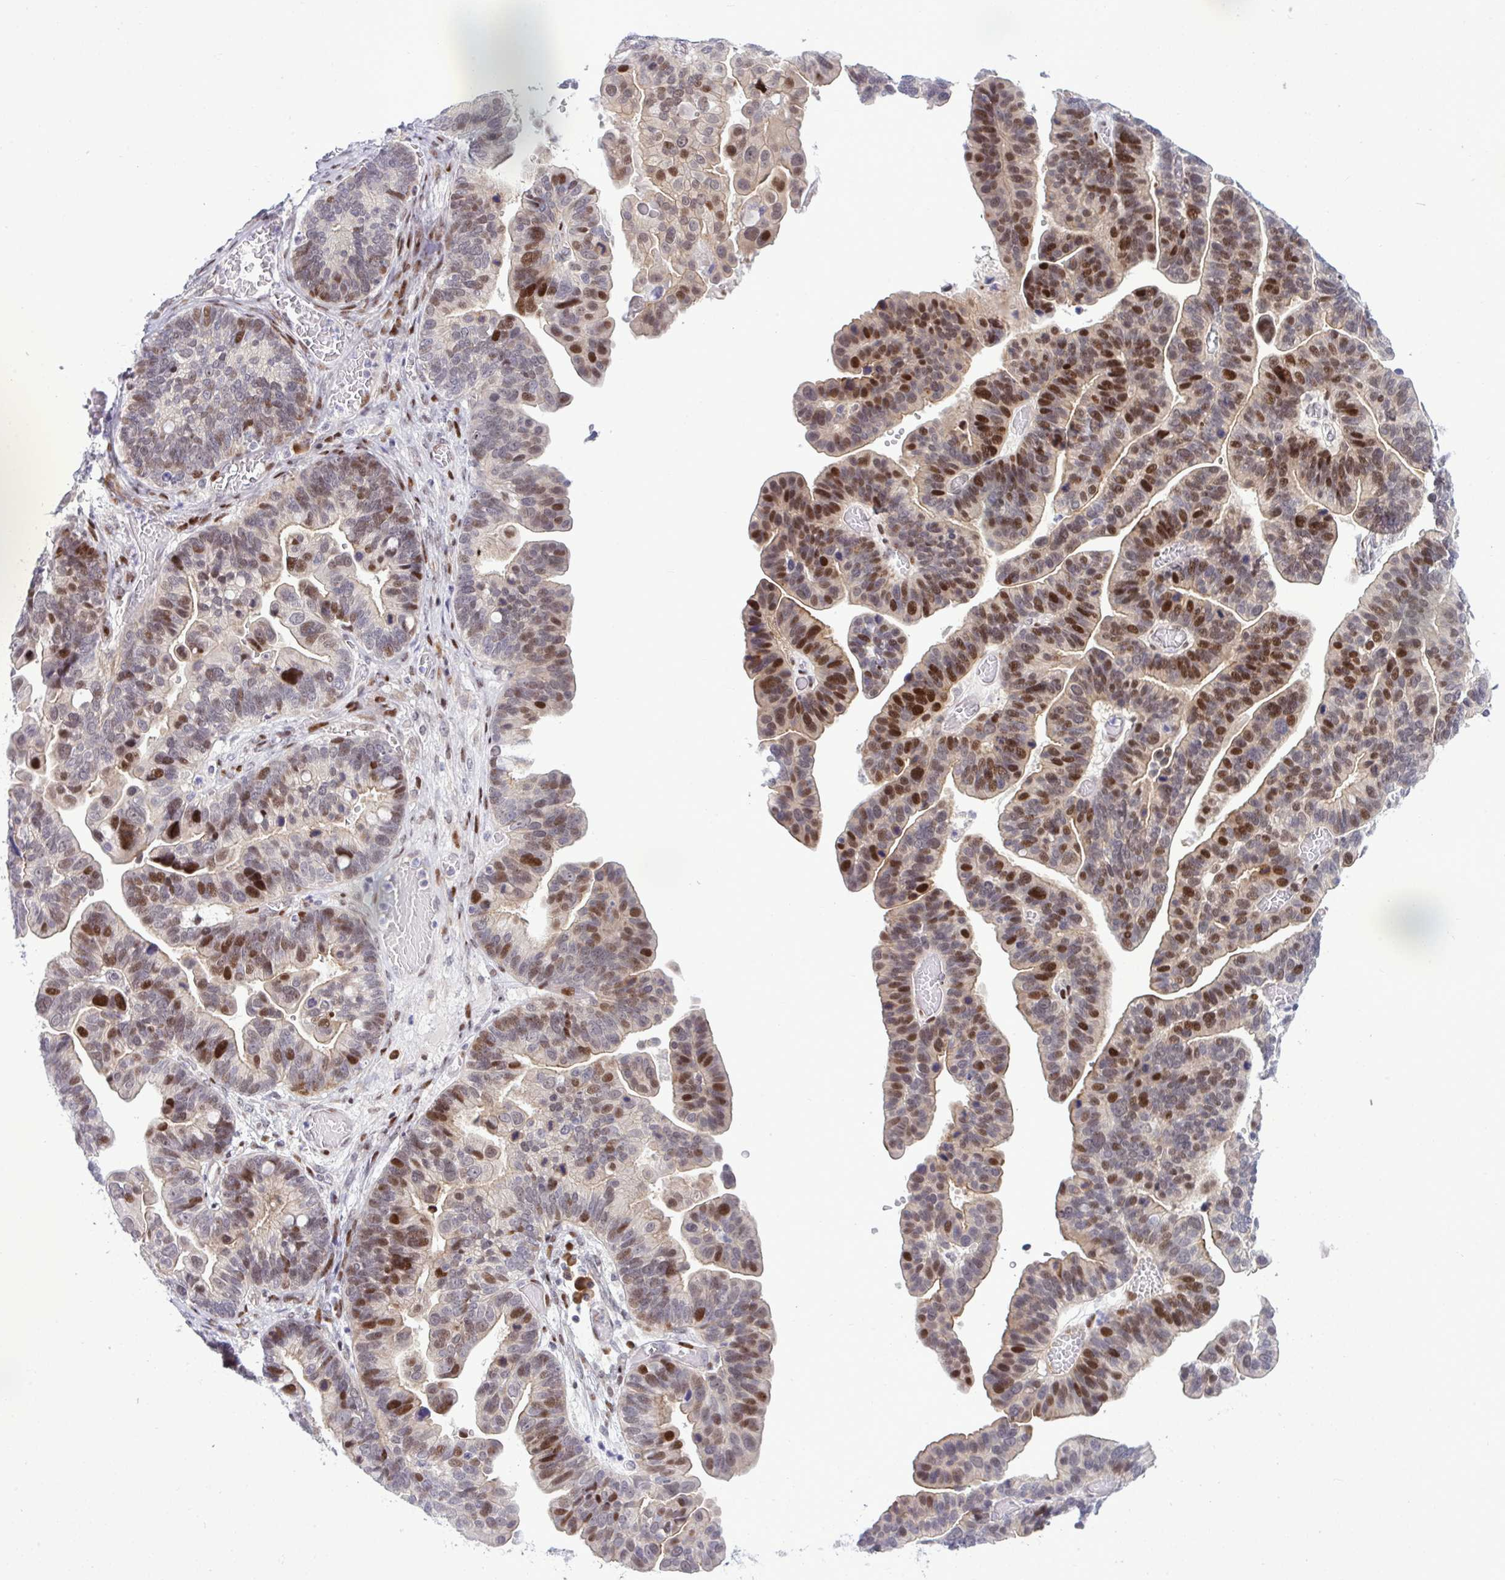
{"staining": {"intensity": "strong", "quantity": "25%-75%", "location": "nuclear"}, "tissue": "ovarian cancer", "cell_type": "Tumor cells", "image_type": "cancer", "snomed": [{"axis": "morphology", "description": "Cystadenocarcinoma, serous, NOS"}, {"axis": "topography", "description": "Ovary"}], "caption": "Immunohistochemistry micrograph of neoplastic tissue: ovarian cancer (serous cystadenocarcinoma) stained using immunohistochemistry displays high levels of strong protein expression localized specifically in the nuclear of tumor cells, appearing as a nuclear brown color.", "gene": "TAB1", "patient": {"sex": "female", "age": 56}}